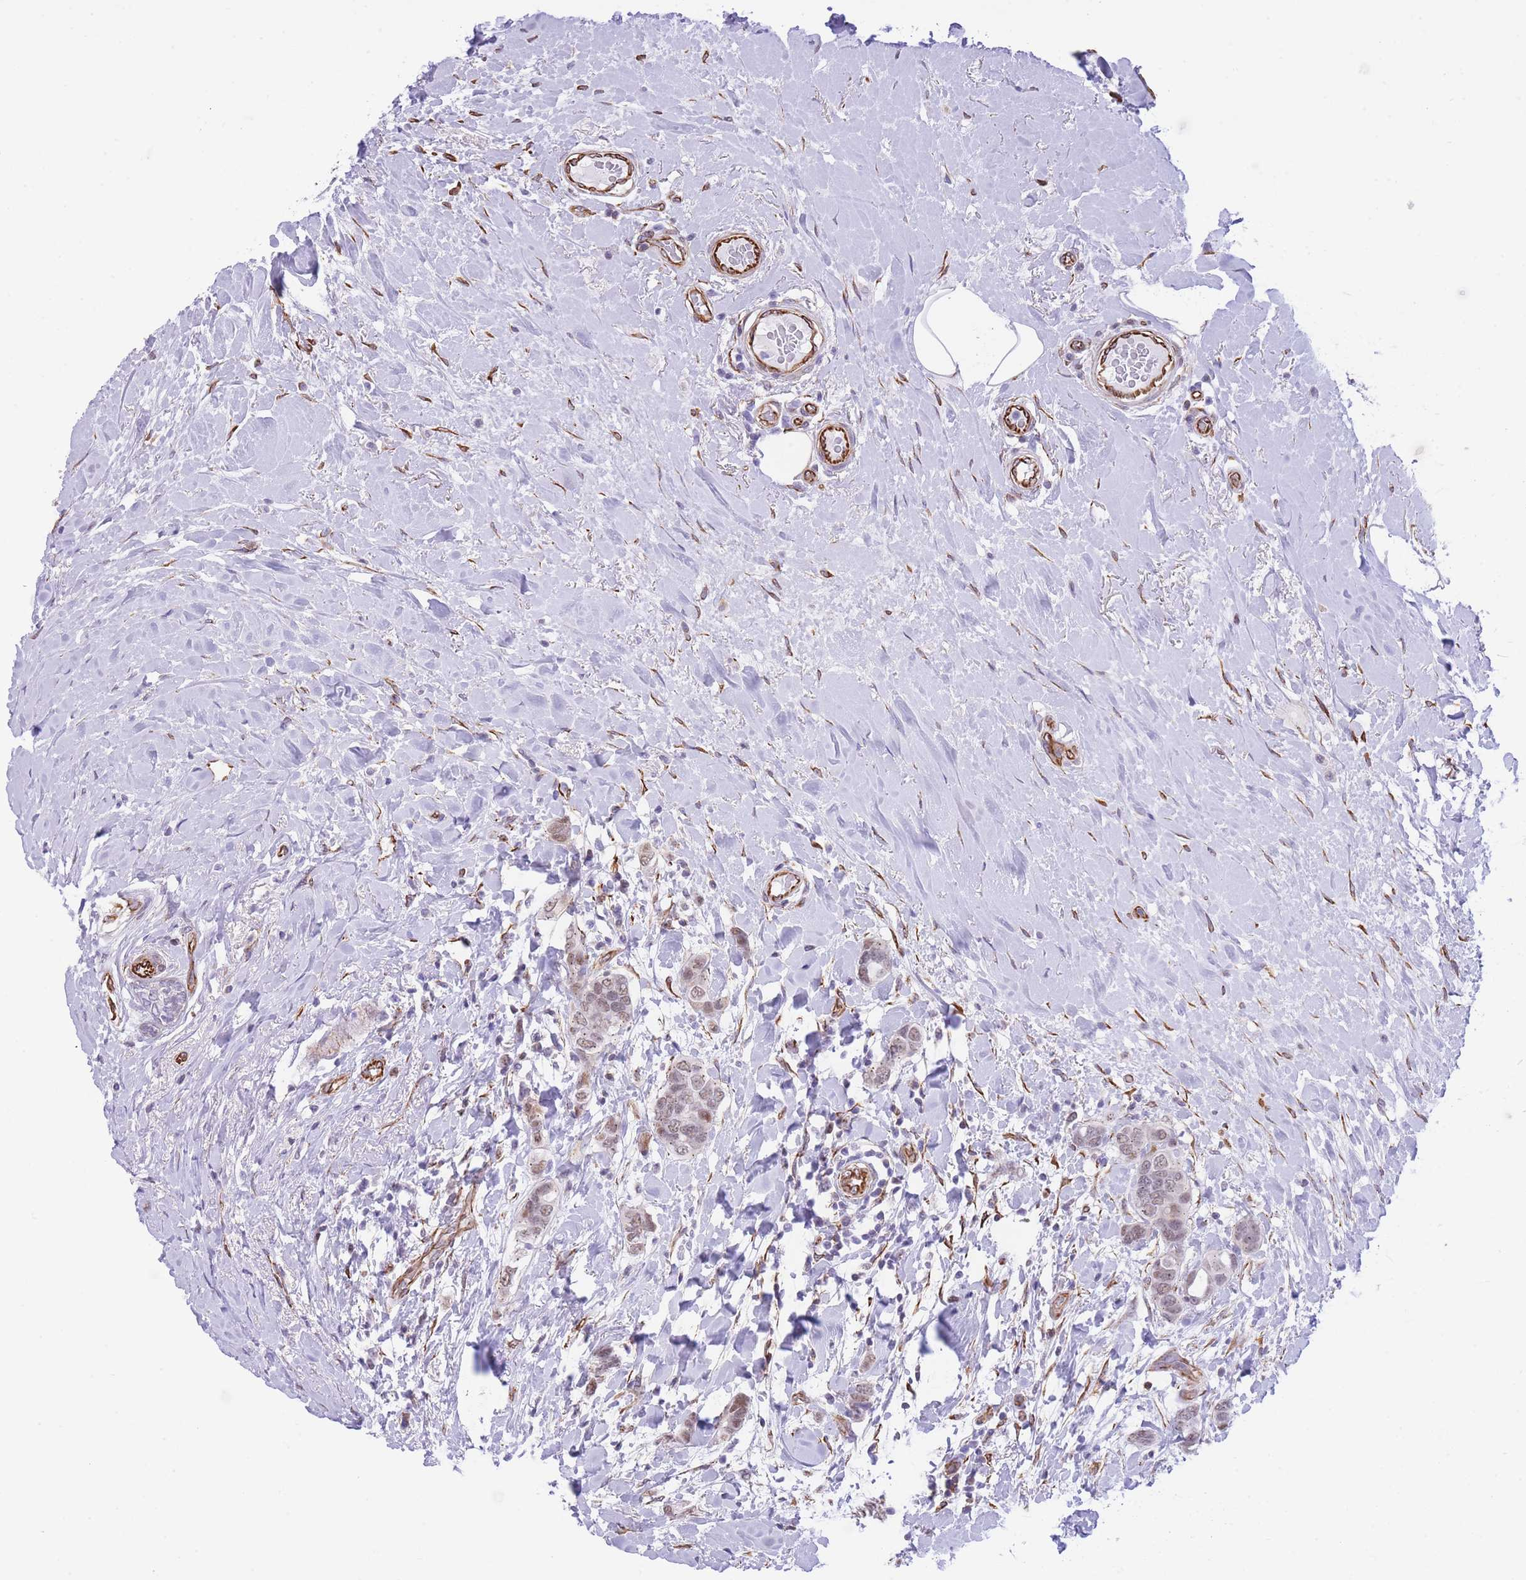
{"staining": {"intensity": "weak", "quantity": "25%-75%", "location": "nuclear"}, "tissue": "breast cancer", "cell_type": "Tumor cells", "image_type": "cancer", "snomed": [{"axis": "morphology", "description": "Lobular carcinoma"}, {"axis": "topography", "description": "Breast"}], "caption": "High-magnification brightfield microscopy of breast cancer stained with DAB (brown) and counterstained with hematoxylin (blue). tumor cells exhibit weak nuclear staining is seen in about25%-75% of cells. The protein is stained brown, and the nuclei are stained in blue (DAB (3,3'-diaminobenzidine) IHC with brightfield microscopy, high magnification).", "gene": "PSG8", "patient": {"sex": "female", "age": 51}}